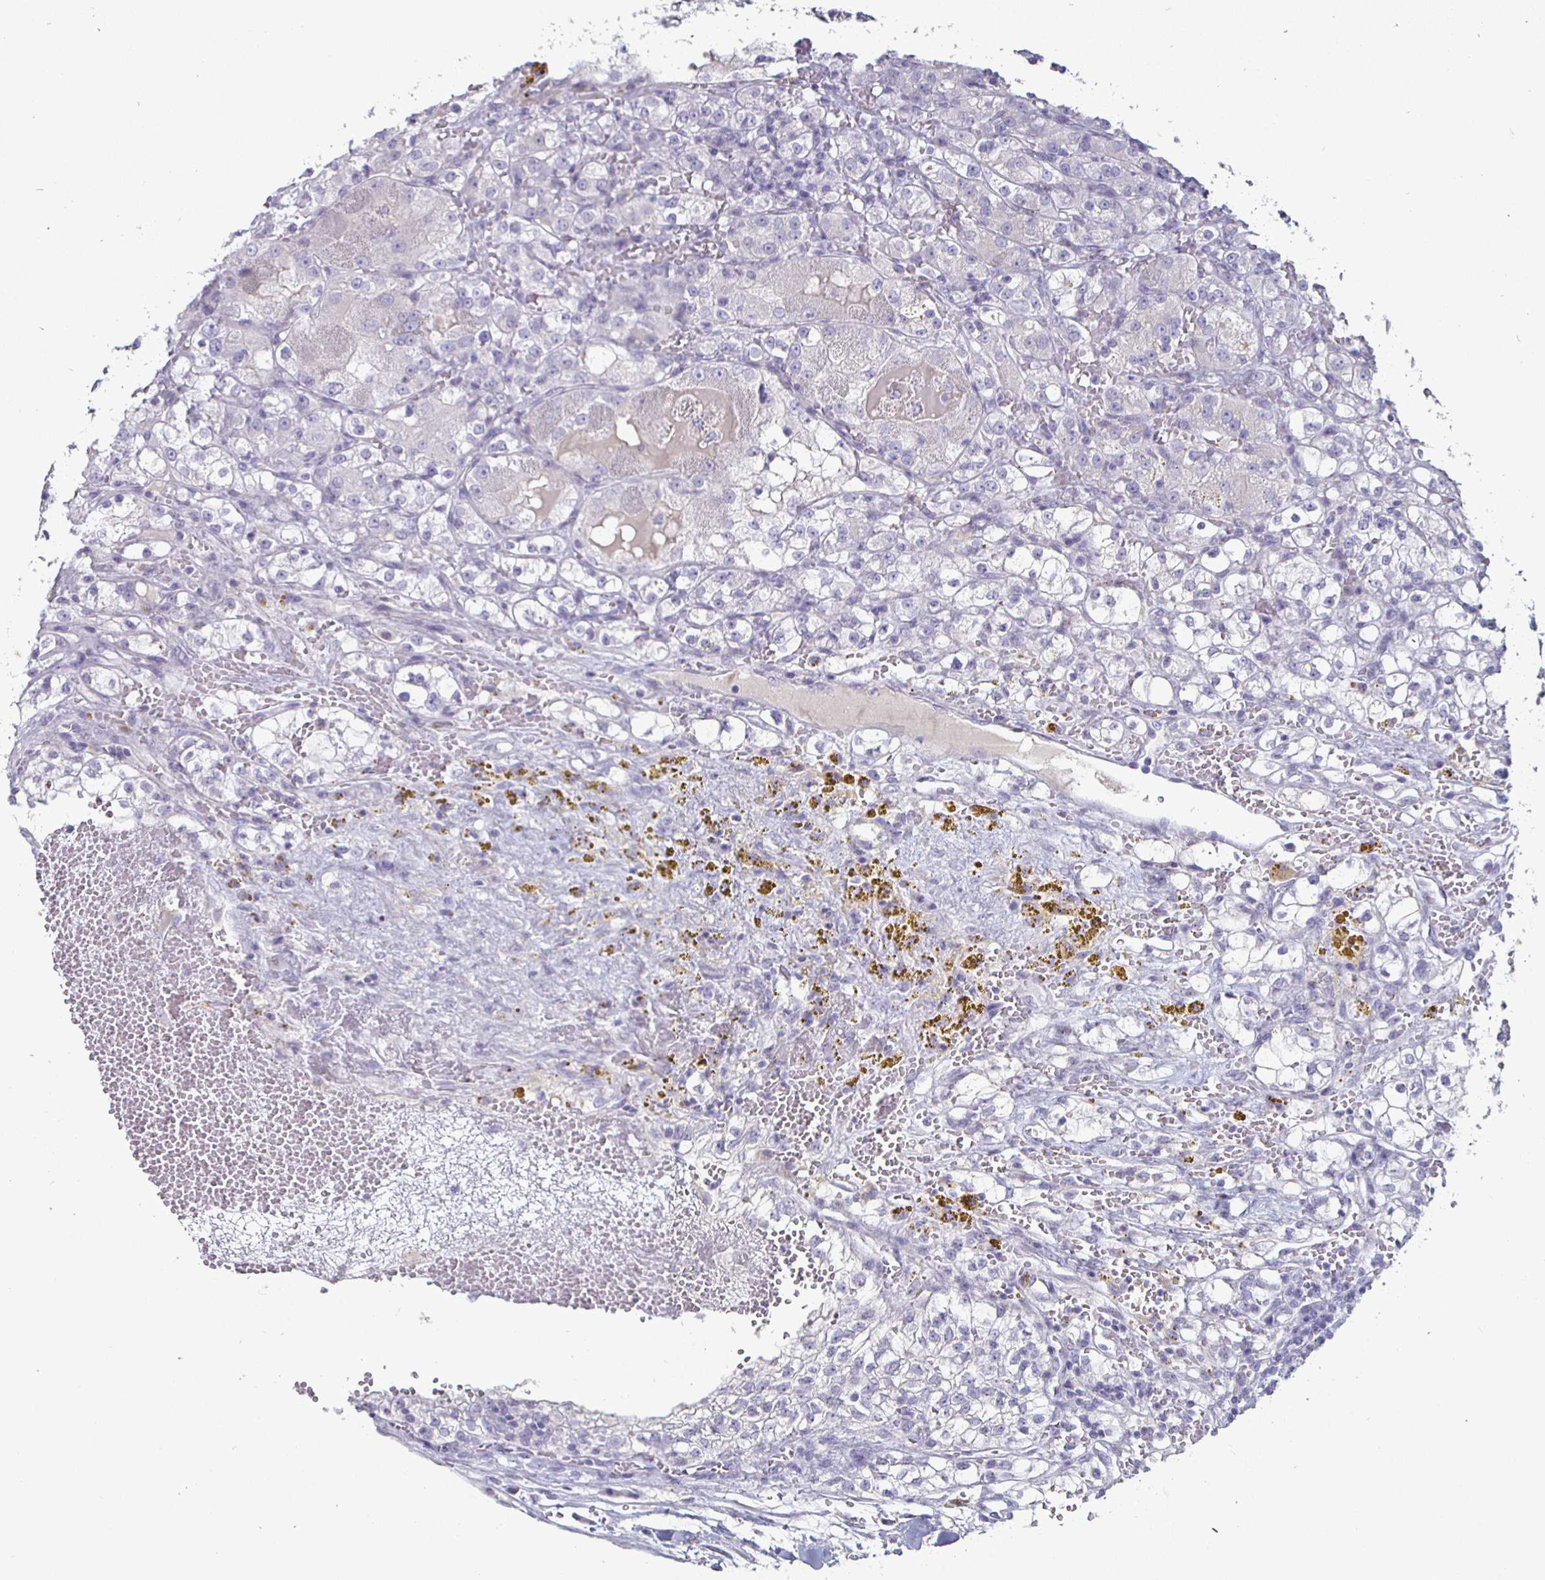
{"staining": {"intensity": "negative", "quantity": "none", "location": "none"}, "tissue": "renal cancer", "cell_type": "Tumor cells", "image_type": "cancer", "snomed": [{"axis": "morphology", "description": "Normal tissue, NOS"}, {"axis": "morphology", "description": "Adenocarcinoma, NOS"}, {"axis": "topography", "description": "Kidney"}], "caption": "IHC histopathology image of human renal cancer (adenocarcinoma) stained for a protein (brown), which reveals no staining in tumor cells.", "gene": "ENPP1", "patient": {"sex": "male", "age": 61}}